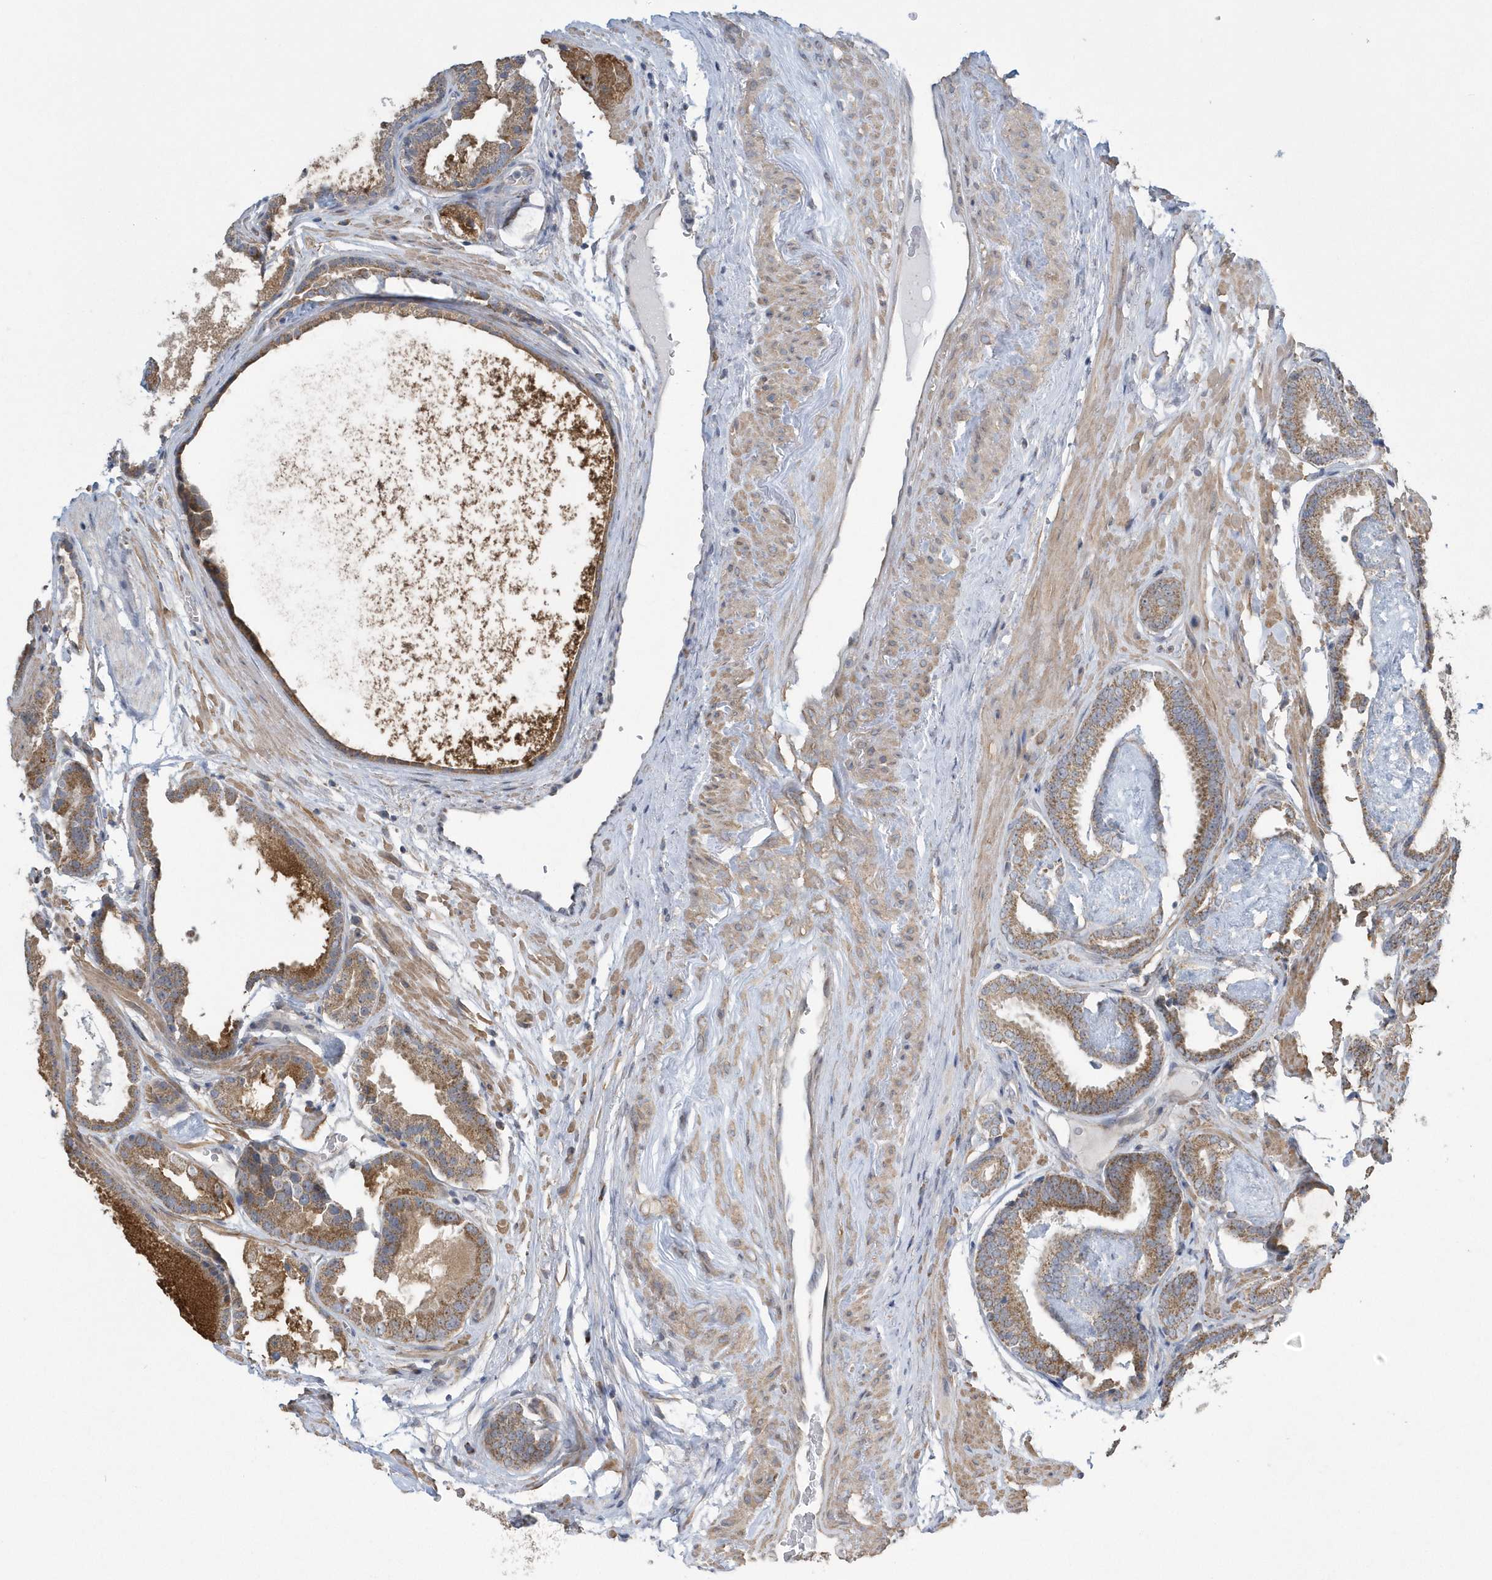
{"staining": {"intensity": "moderate", "quantity": ">75%", "location": "cytoplasmic/membranous"}, "tissue": "prostate cancer", "cell_type": "Tumor cells", "image_type": "cancer", "snomed": [{"axis": "morphology", "description": "Adenocarcinoma, Low grade"}, {"axis": "topography", "description": "Prostate"}], "caption": "A histopathology image of prostate adenocarcinoma (low-grade) stained for a protein demonstrates moderate cytoplasmic/membranous brown staining in tumor cells.", "gene": "SLX9", "patient": {"sex": "male", "age": 71}}